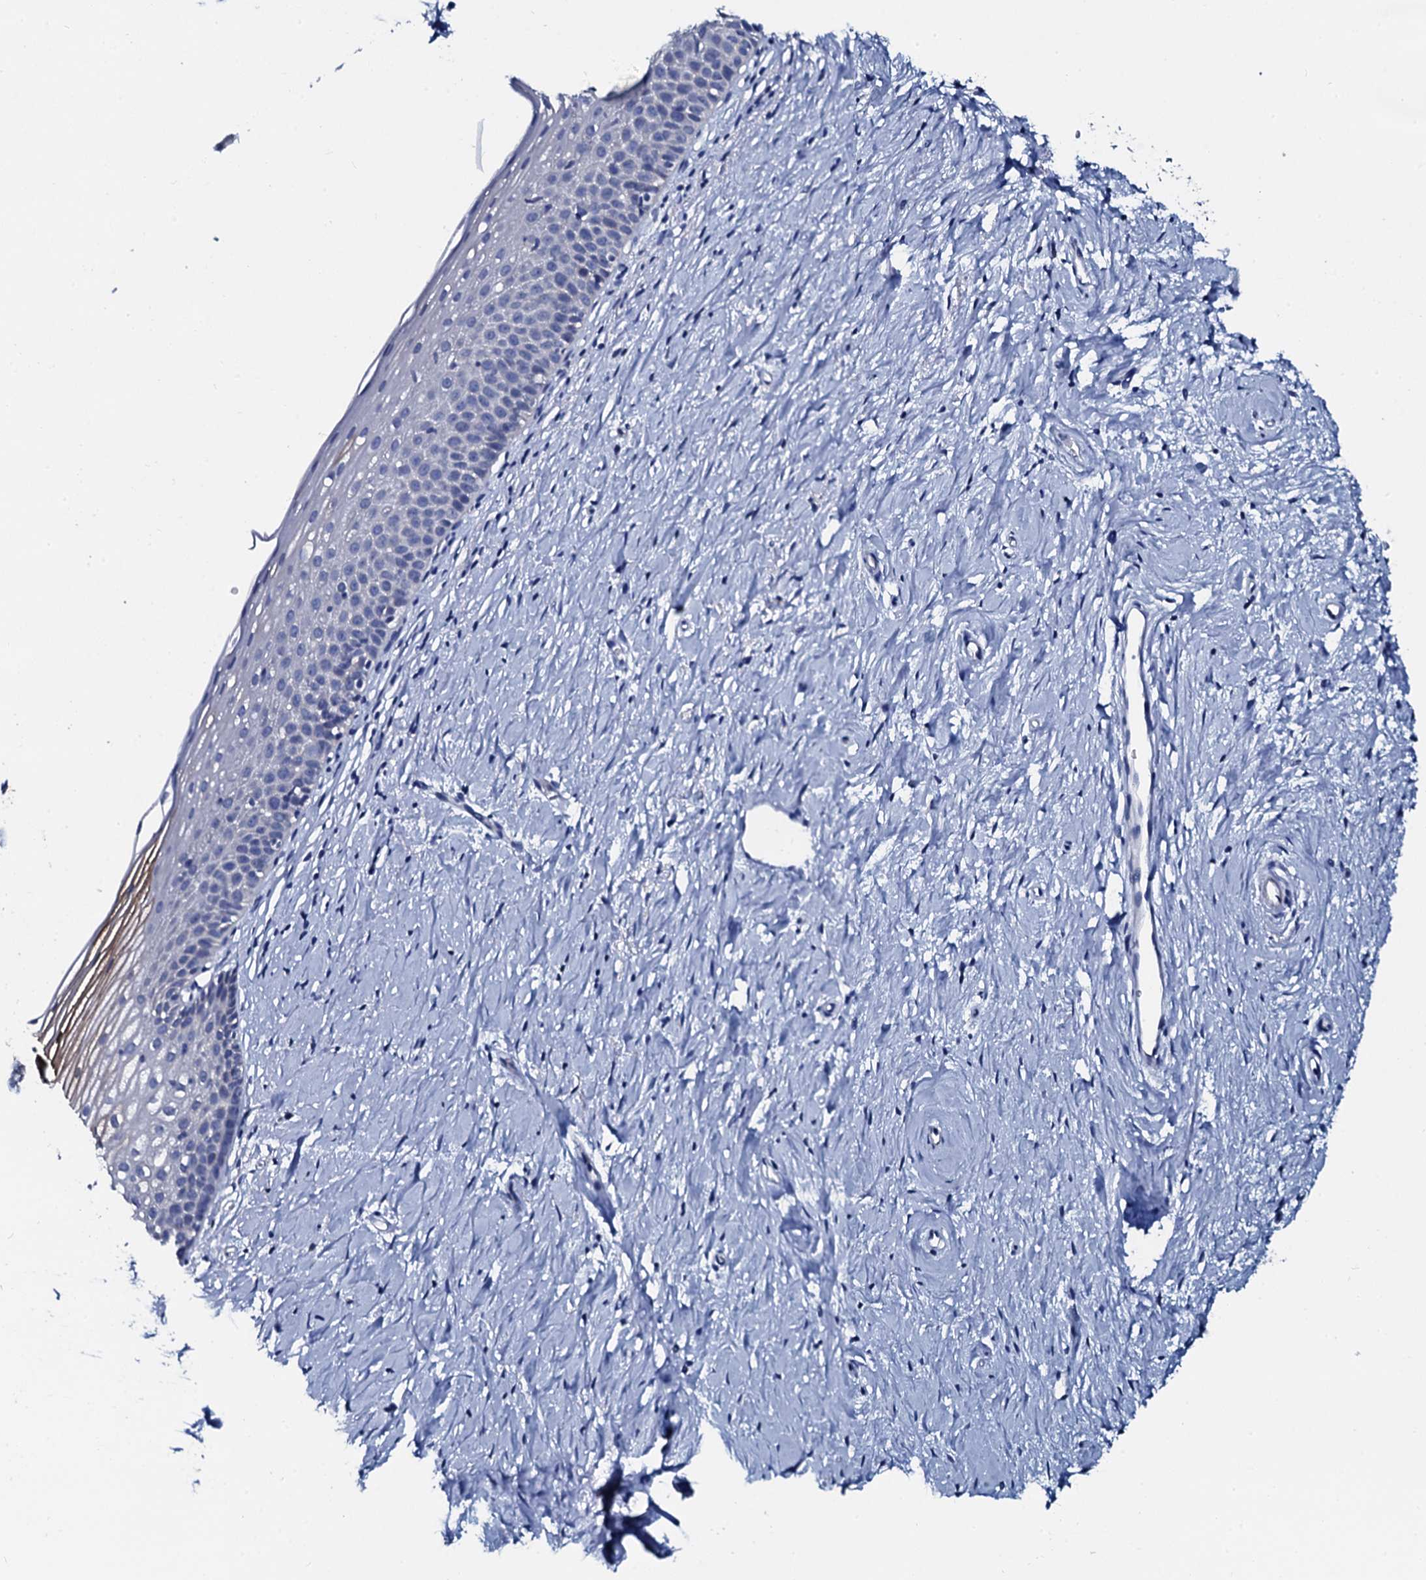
{"staining": {"intensity": "moderate", "quantity": "25%-75%", "location": "cytoplasmic/membranous"}, "tissue": "cervix", "cell_type": "Glandular cells", "image_type": "normal", "snomed": [{"axis": "morphology", "description": "Normal tissue, NOS"}, {"axis": "topography", "description": "Cervix"}], "caption": "Moderate cytoplasmic/membranous expression is seen in approximately 25%-75% of glandular cells in unremarkable cervix. Using DAB (3,3'-diaminobenzidine) (brown) and hematoxylin (blue) stains, captured at high magnification using brightfield microscopy.", "gene": "GYS2", "patient": {"sex": "female", "age": 57}}